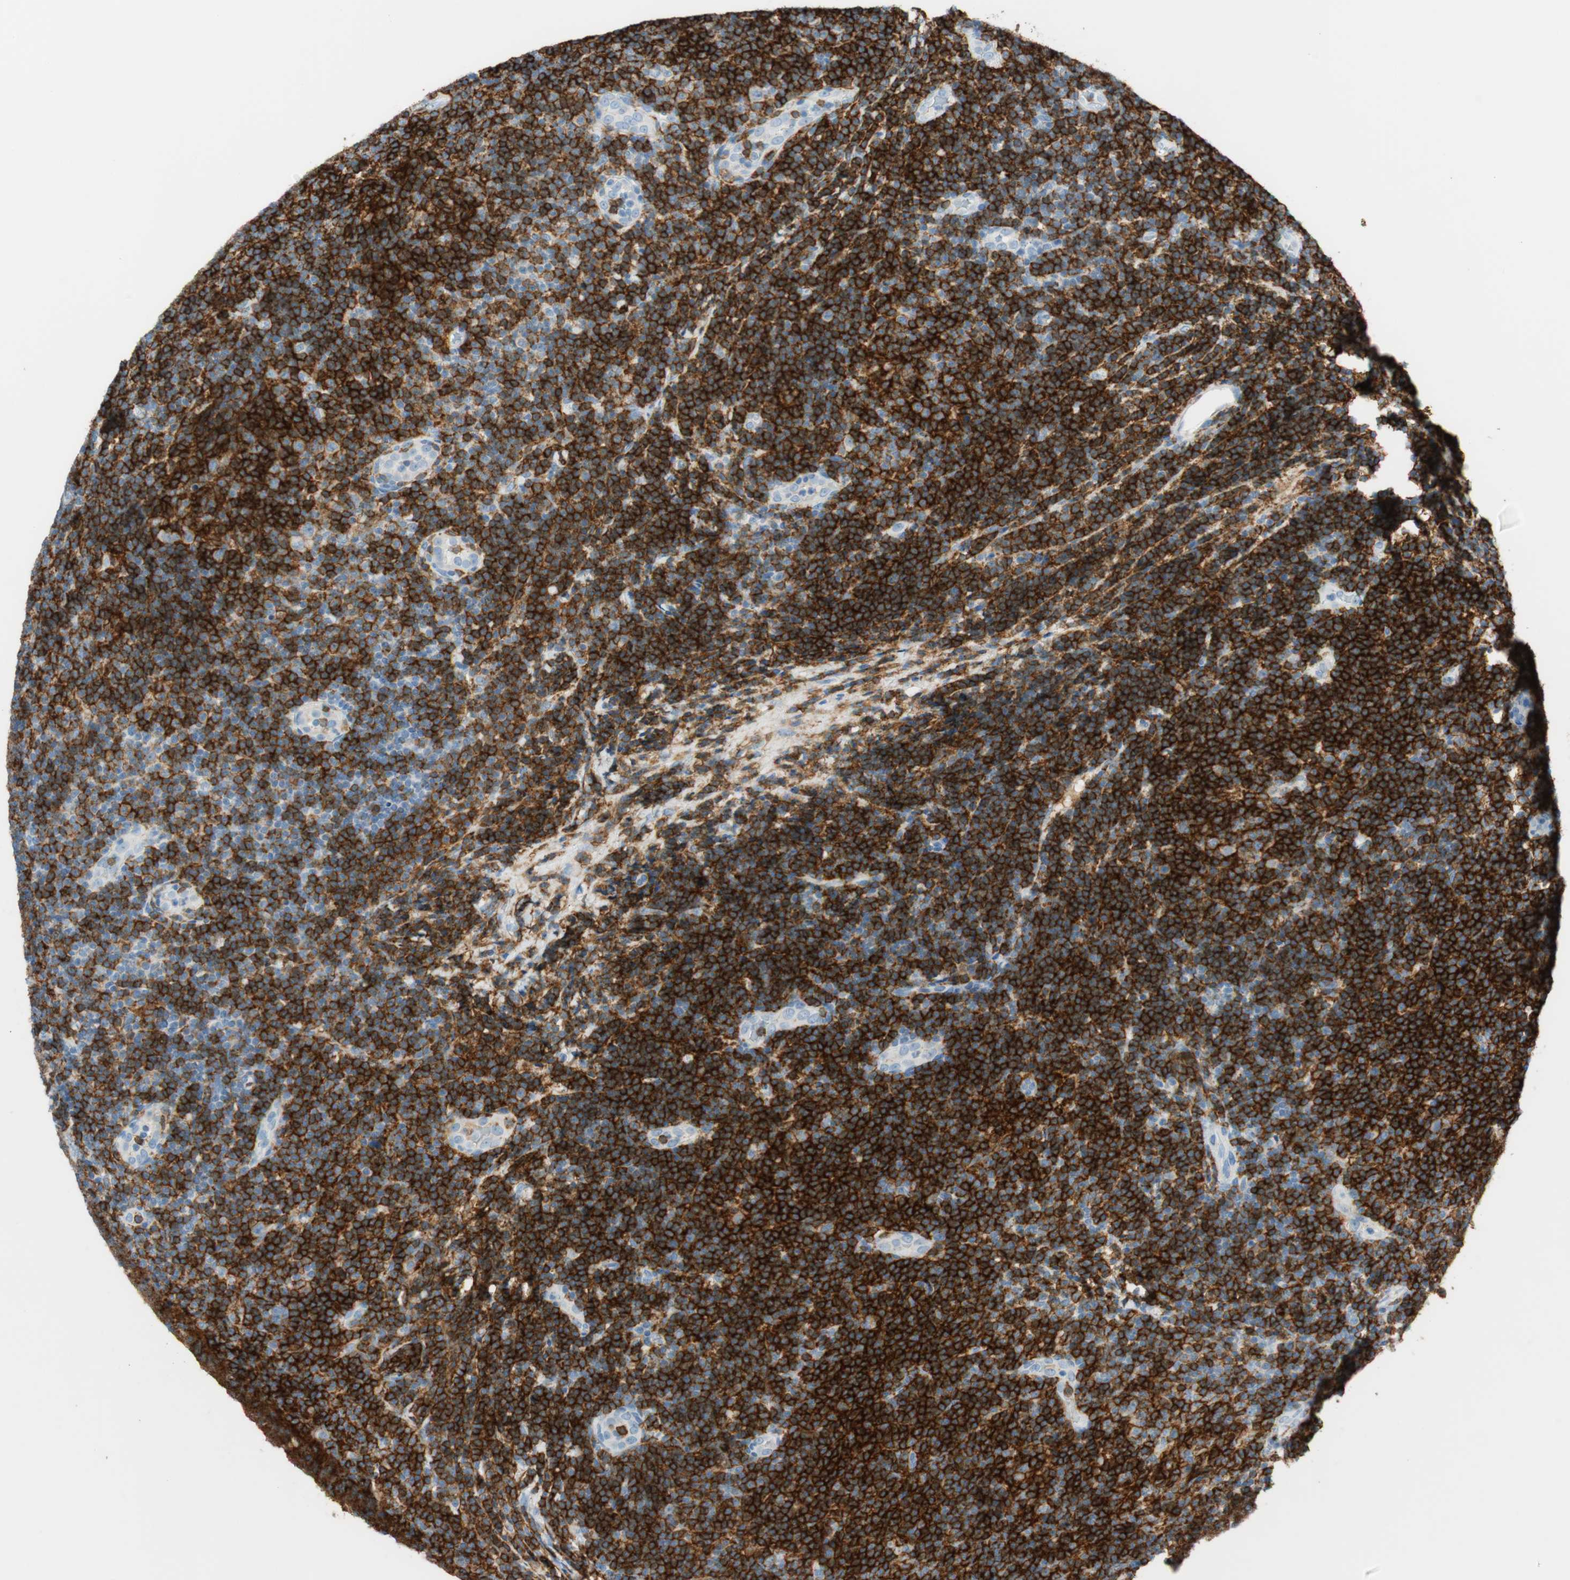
{"staining": {"intensity": "strong", "quantity": ">75%", "location": "cytoplasmic/membranous"}, "tissue": "lymphoma", "cell_type": "Tumor cells", "image_type": "cancer", "snomed": [{"axis": "morphology", "description": "Malignant lymphoma, non-Hodgkin's type, Low grade"}, {"axis": "topography", "description": "Lymph node"}], "caption": "A high amount of strong cytoplasmic/membranous positivity is seen in about >75% of tumor cells in lymphoma tissue.", "gene": "TNFRSF13C", "patient": {"sex": "male", "age": 83}}